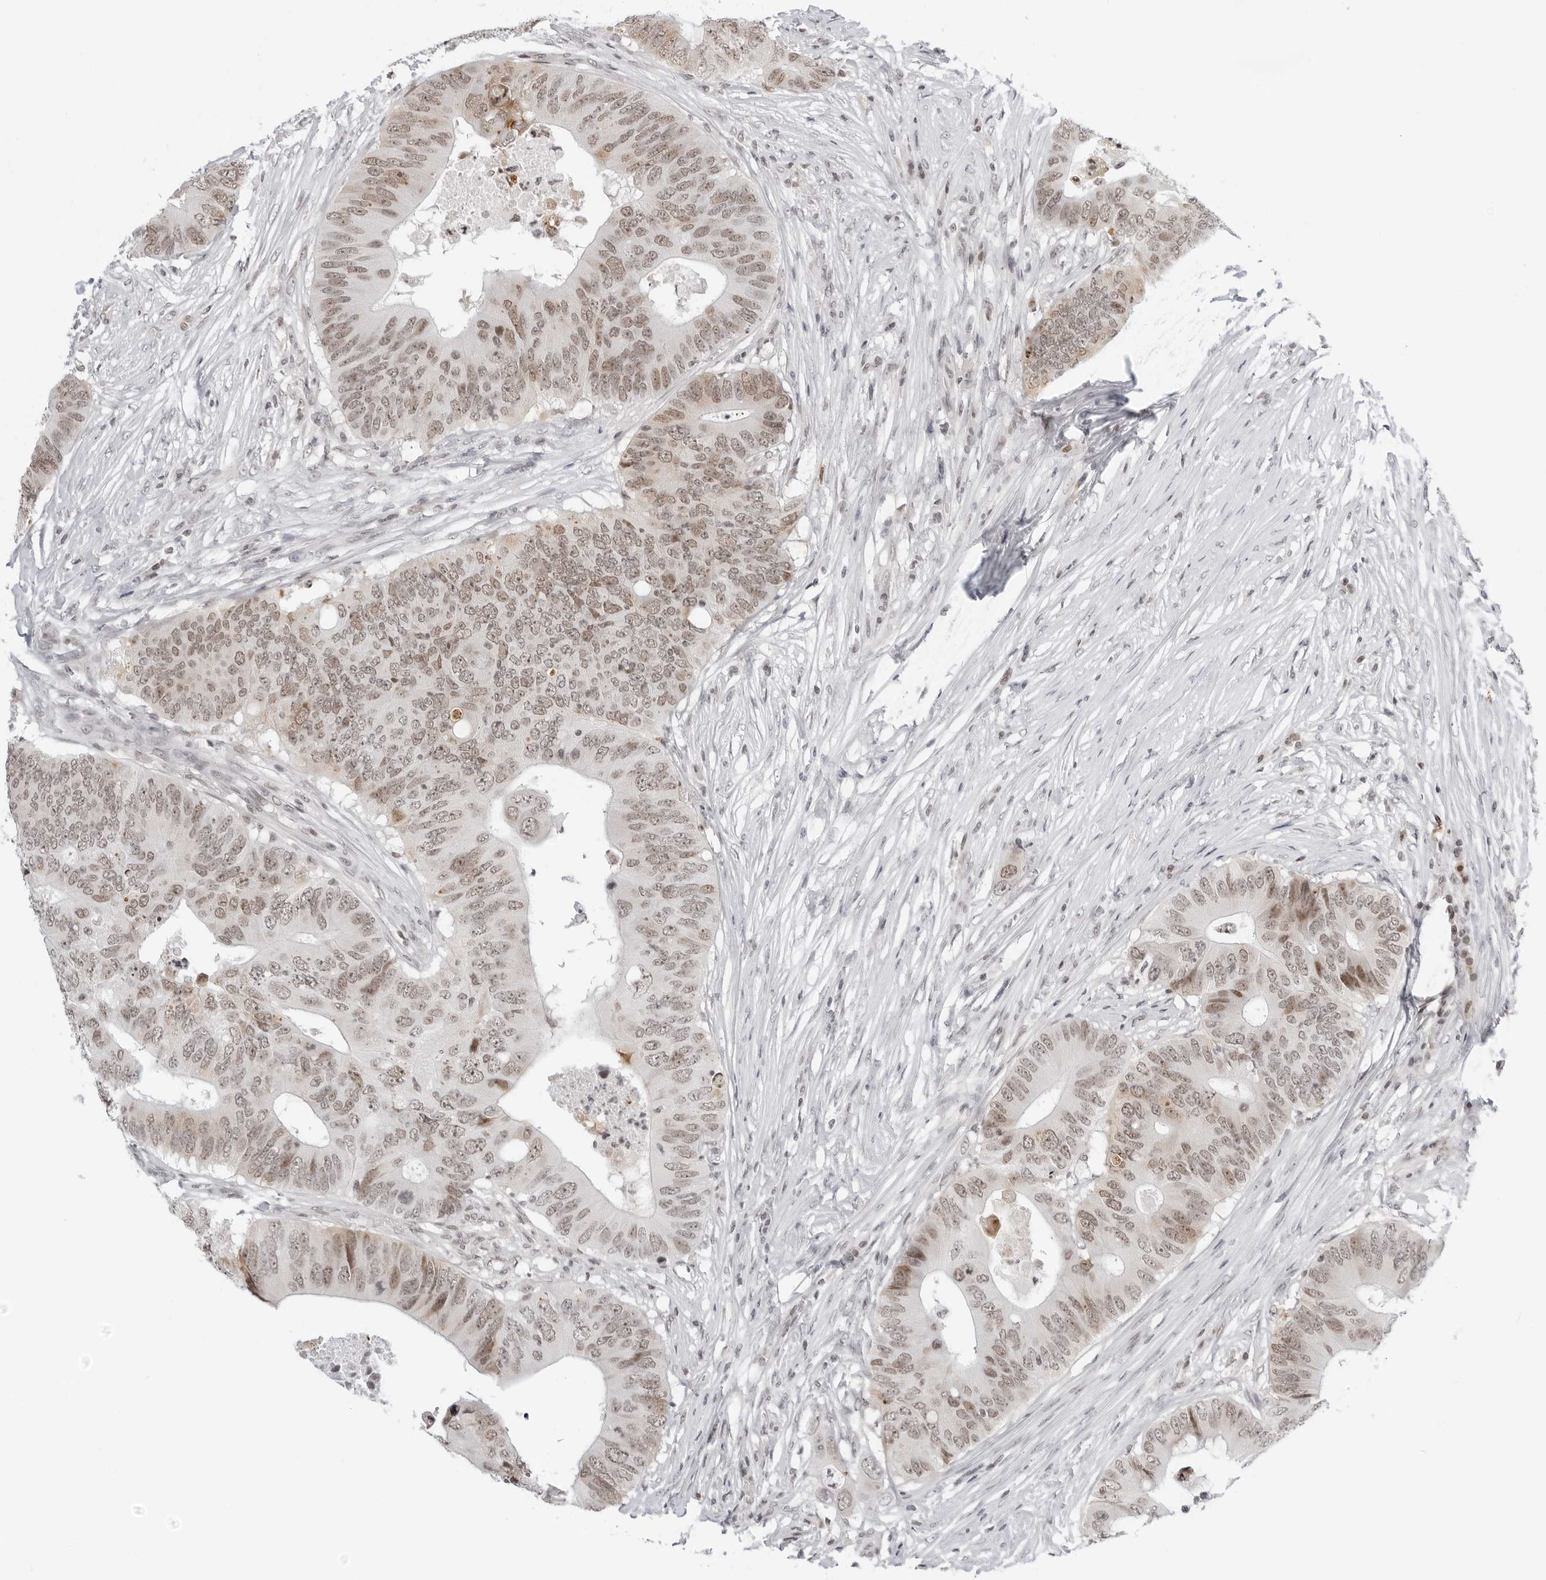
{"staining": {"intensity": "moderate", "quantity": ">75%", "location": "nuclear"}, "tissue": "colorectal cancer", "cell_type": "Tumor cells", "image_type": "cancer", "snomed": [{"axis": "morphology", "description": "Adenocarcinoma, NOS"}, {"axis": "topography", "description": "Colon"}], "caption": "Brown immunohistochemical staining in colorectal cancer demonstrates moderate nuclear expression in about >75% of tumor cells. (brown staining indicates protein expression, while blue staining denotes nuclei).", "gene": "MSH6", "patient": {"sex": "male", "age": 71}}